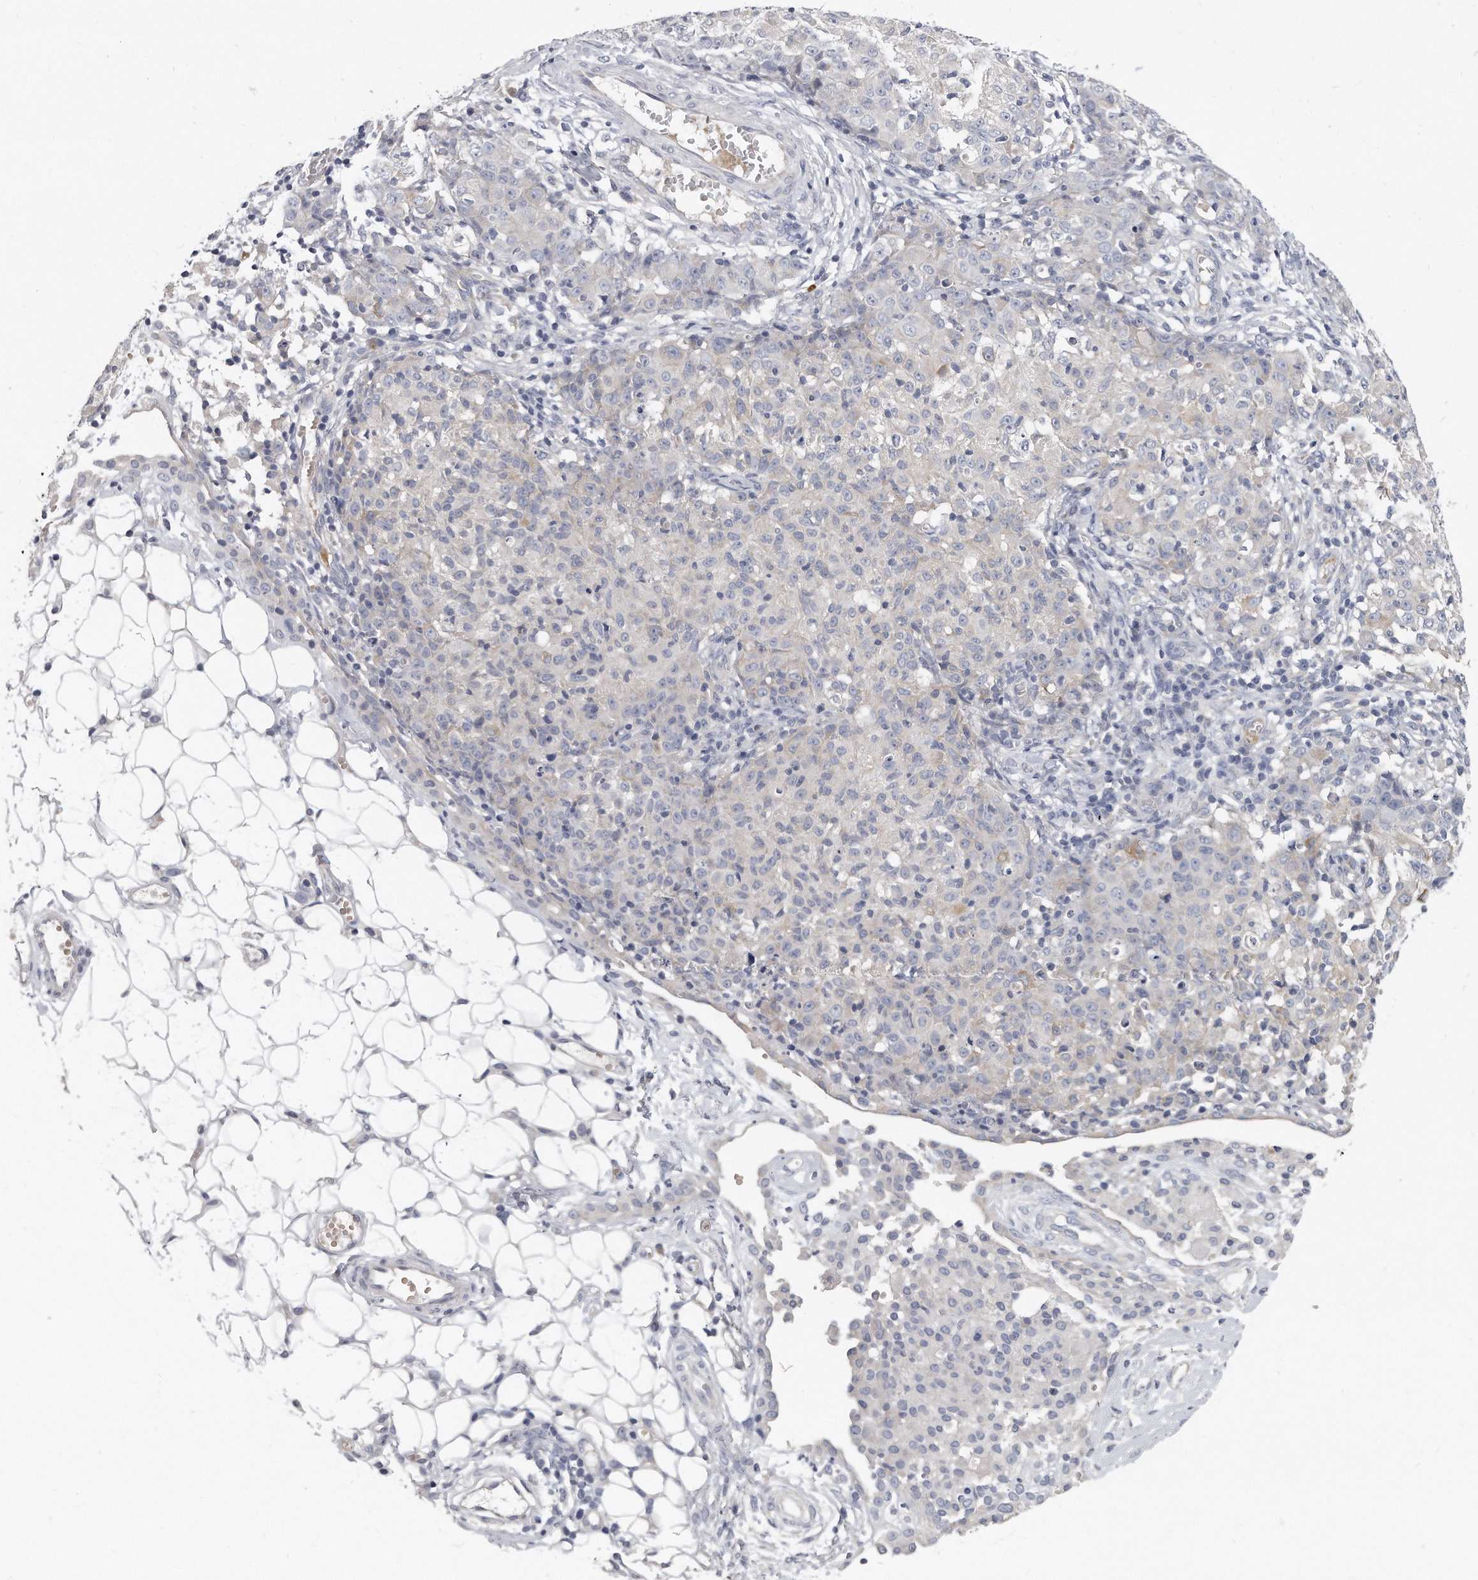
{"staining": {"intensity": "negative", "quantity": "none", "location": "none"}, "tissue": "ovarian cancer", "cell_type": "Tumor cells", "image_type": "cancer", "snomed": [{"axis": "morphology", "description": "Carcinoma, endometroid"}, {"axis": "topography", "description": "Ovary"}], "caption": "There is no significant staining in tumor cells of endometroid carcinoma (ovarian).", "gene": "PLEKHA6", "patient": {"sex": "female", "age": 42}}